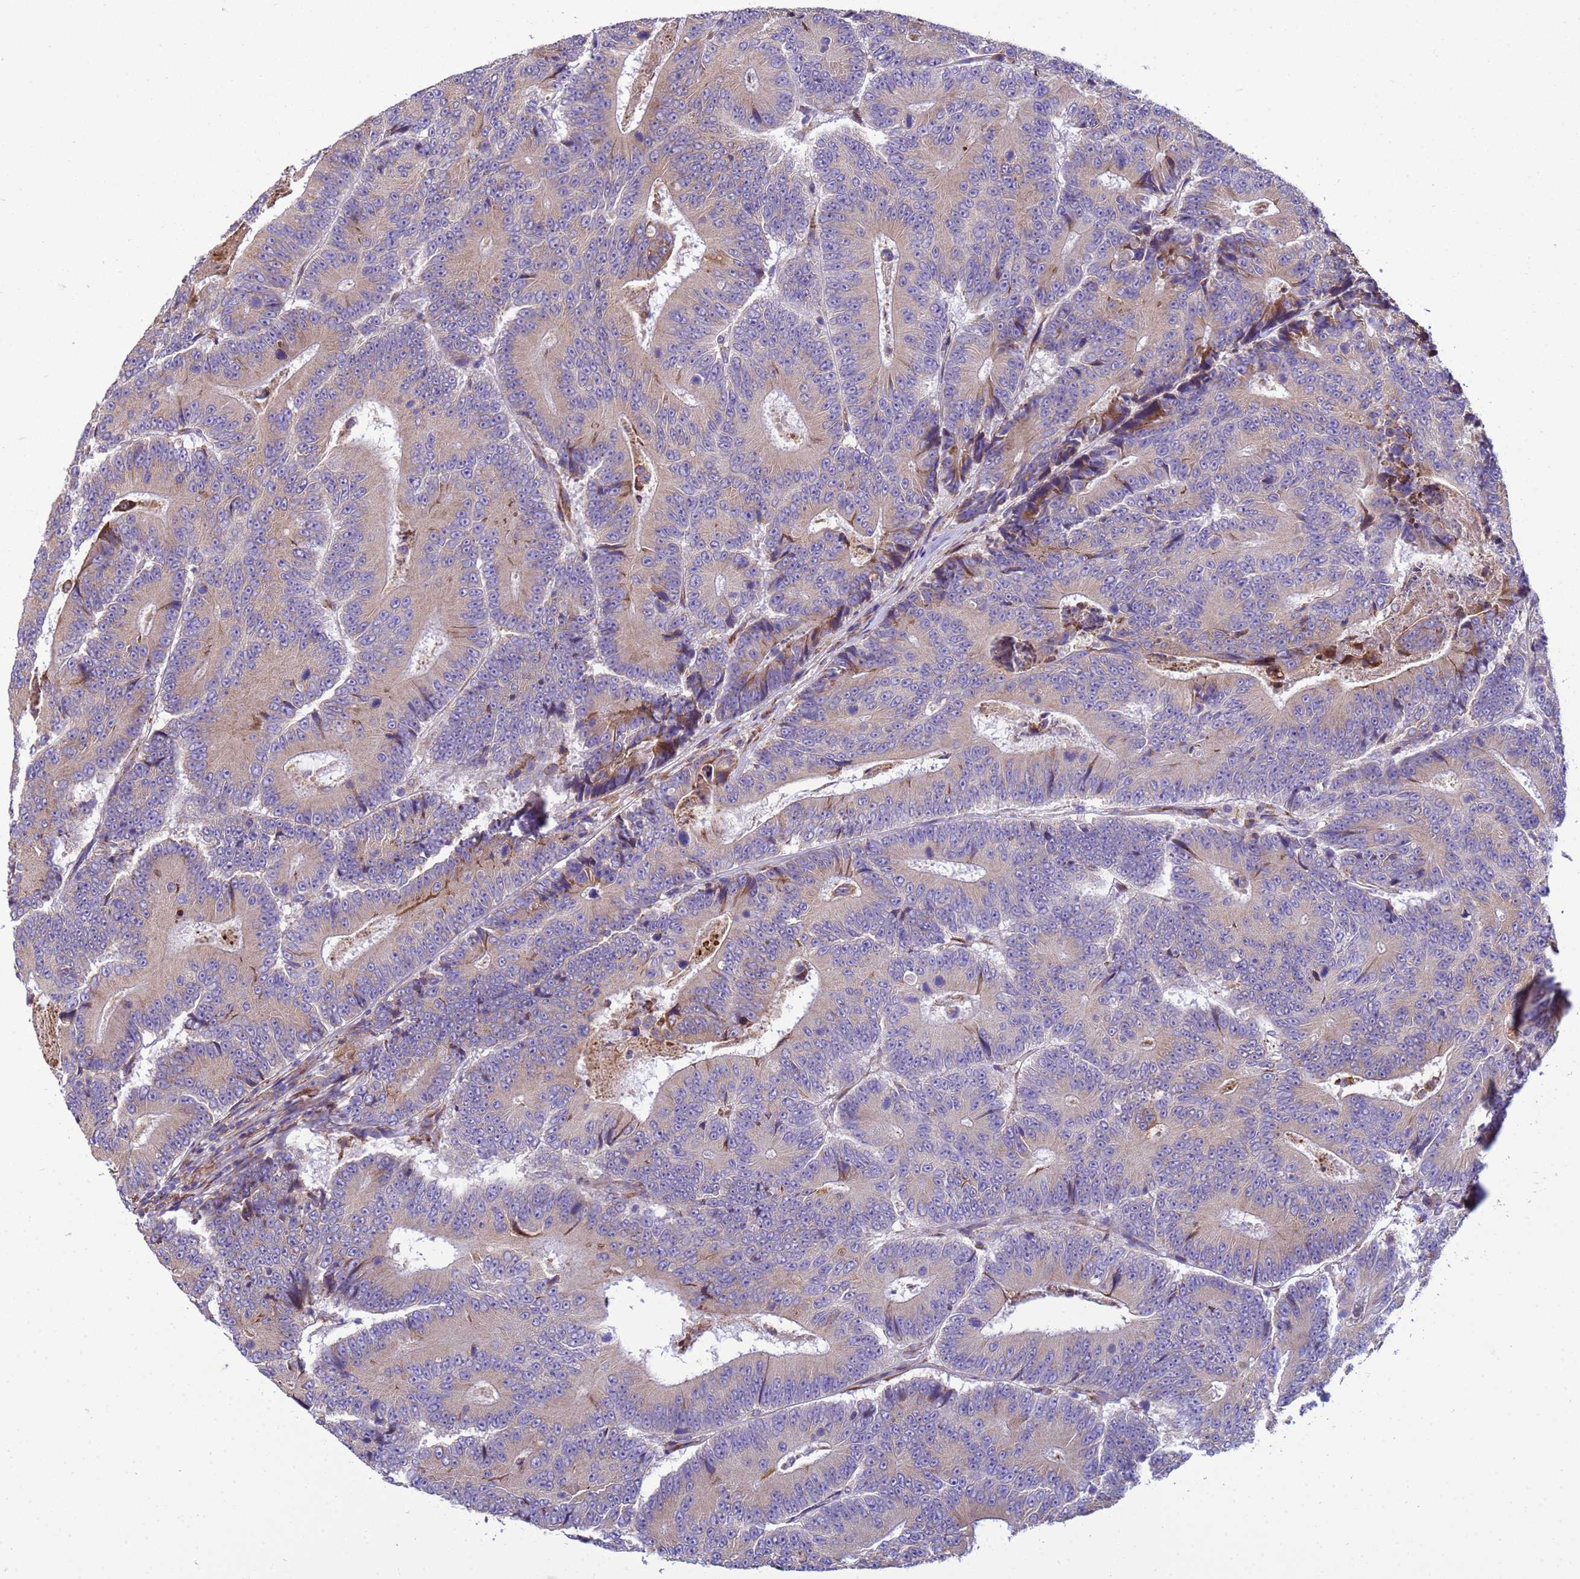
{"staining": {"intensity": "weak", "quantity": ">75%", "location": "cytoplasmic/membranous"}, "tissue": "colorectal cancer", "cell_type": "Tumor cells", "image_type": "cancer", "snomed": [{"axis": "morphology", "description": "Adenocarcinoma, NOS"}, {"axis": "topography", "description": "Colon"}], "caption": "Brown immunohistochemical staining in human colorectal cancer (adenocarcinoma) reveals weak cytoplasmic/membranous expression in about >75% of tumor cells.", "gene": "THAP5", "patient": {"sex": "male", "age": 83}}